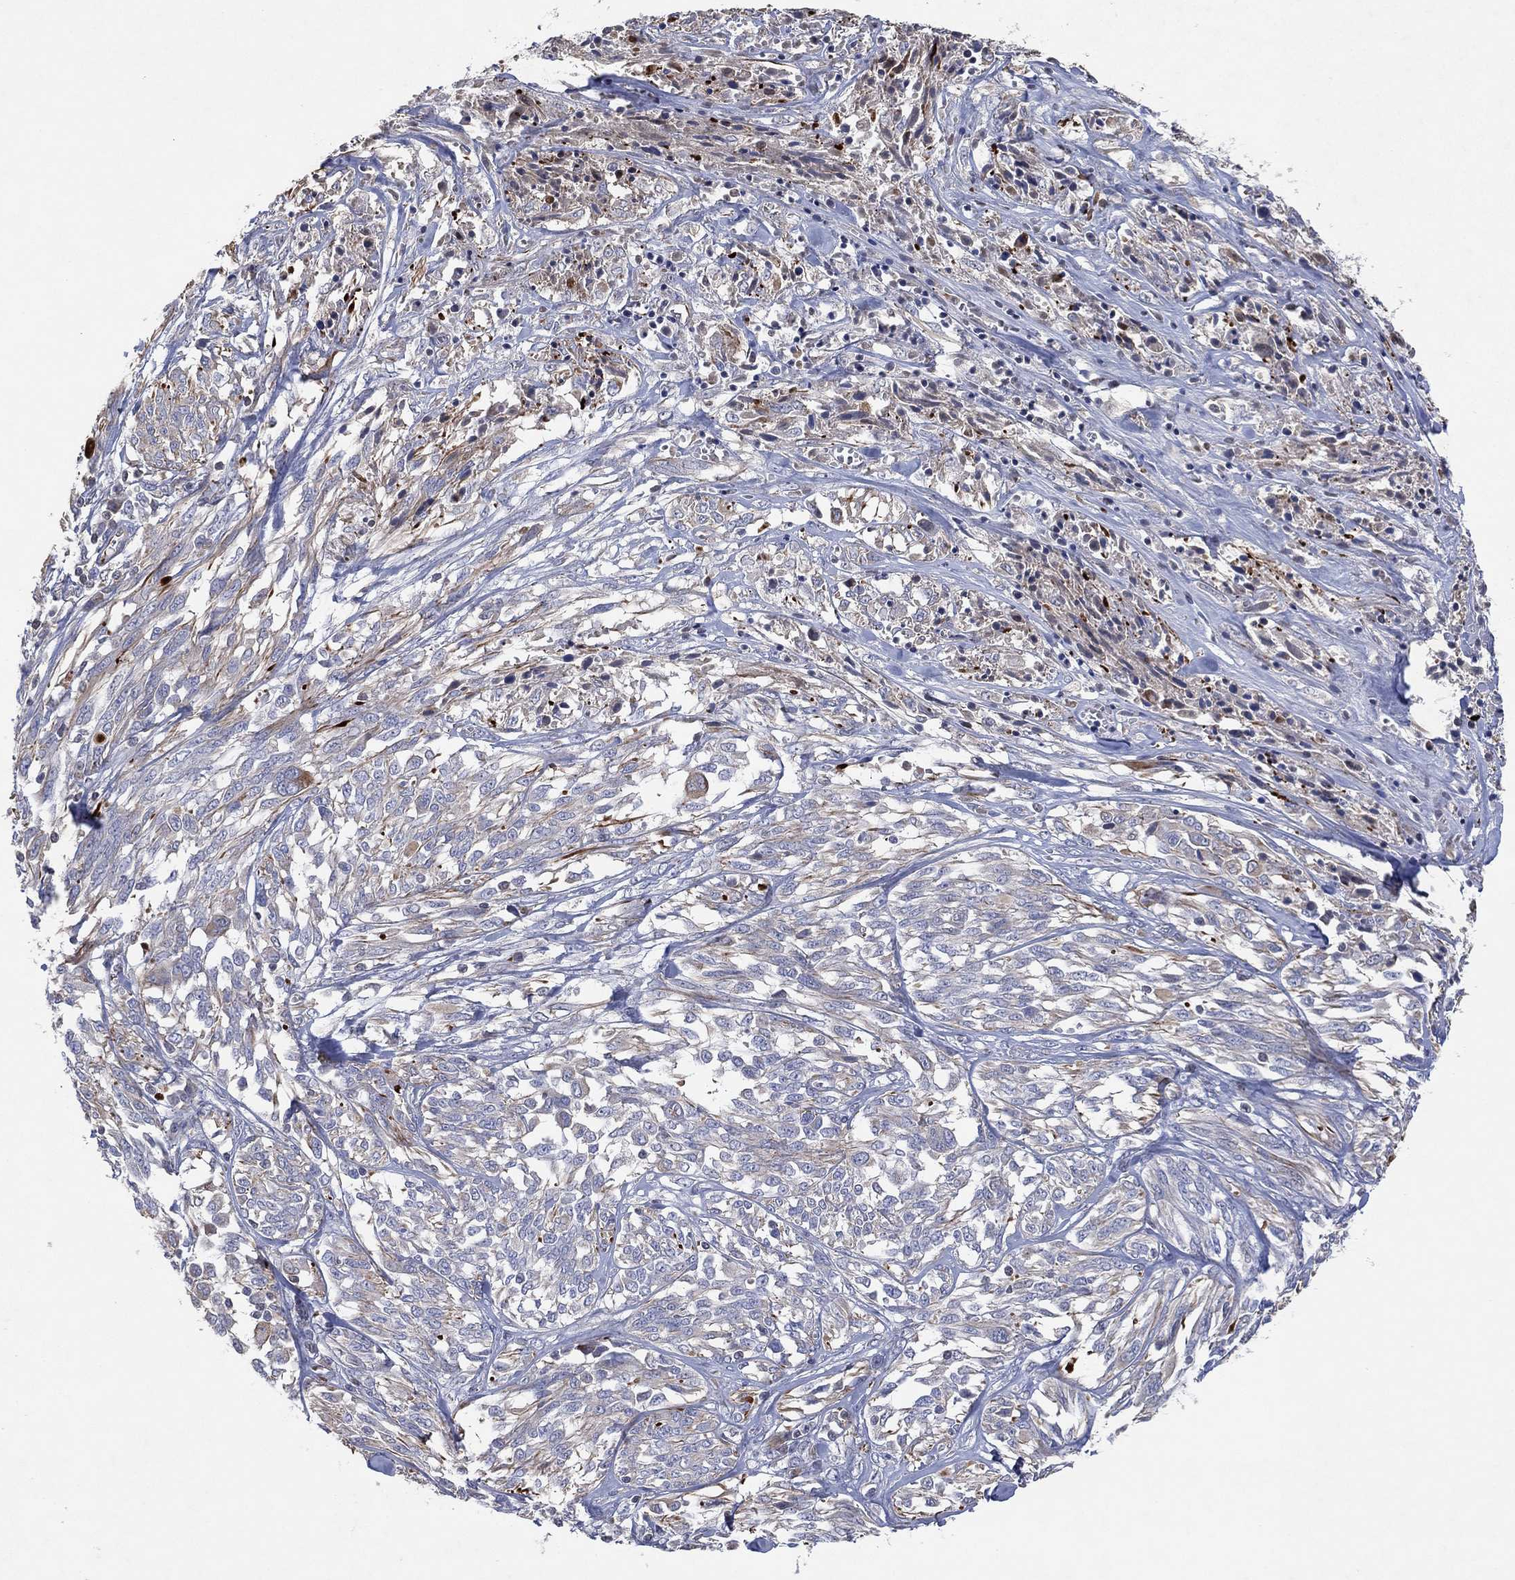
{"staining": {"intensity": "negative", "quantity": "none", "location": "none"}, "tissue": "melanoma", "cell_type": "Tumor cells", "image_type": "cancer", "snomed": [{"axis": "morphology", "description": "Malignant melanoma, NOS"}, {"axis": "topography", "description": "Skin"}], "caption": "Immunohistochemistry (IHC) image of neoplastic tissue: human malignant melanoma stained with DAB demonstrates no significant protein positivity in tumor cells.", "gene": "FLI1", "patient": {"sex": "female", "age": 91}}